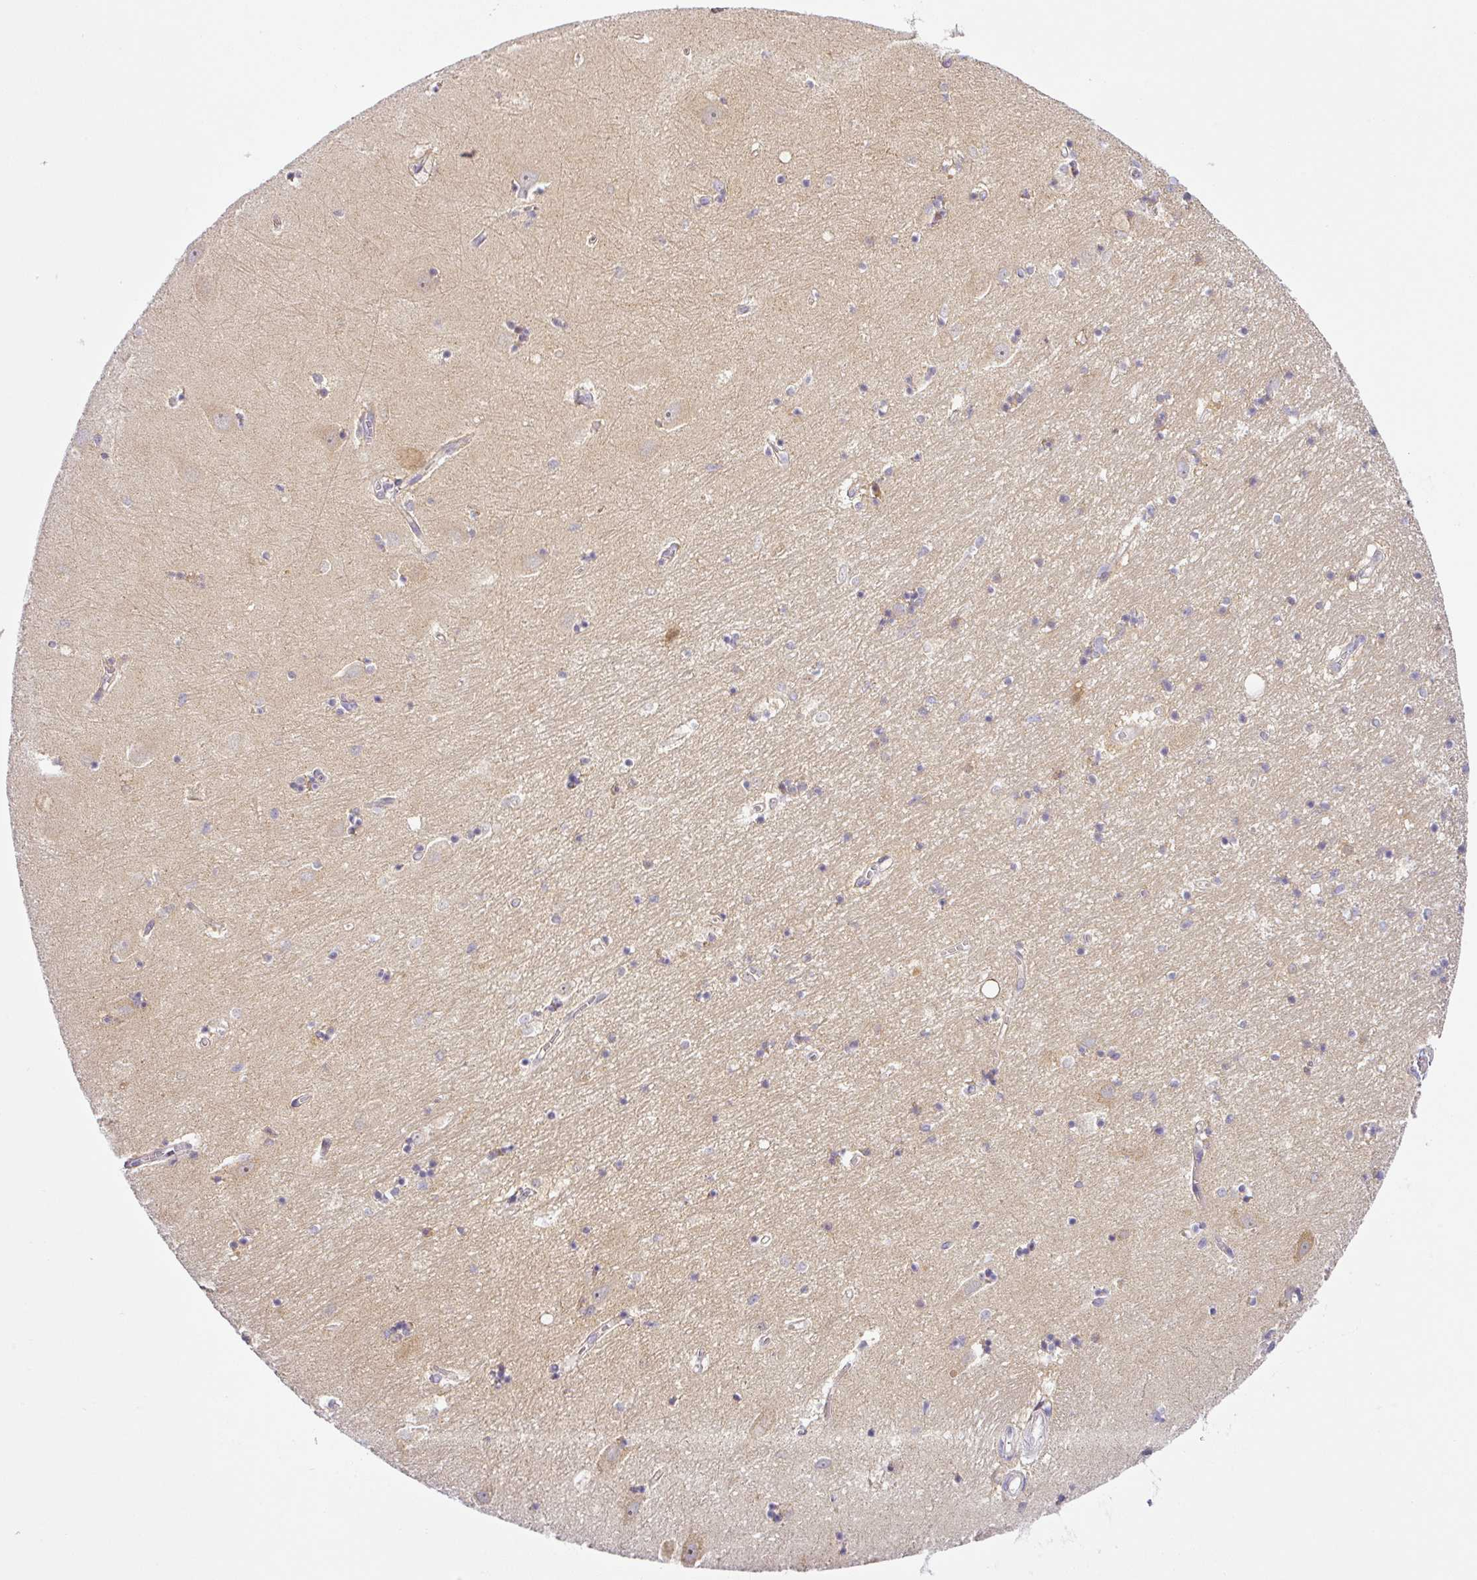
{"staining": {"intensity": "negative", "quantity": "none", "location": "none"}, "tissue": "hippocampus", "cell_type": "Glial cells", "image_type": "normal", "snomed": [{"axis": "morphology", "description": "Normal tissue, NOS"}, {"axis": "topography", "description": "Hippocampus"}], "caption": "Immunohistochemical staining of unremarkable hippocampus exhibits no significant positivity in glial cells.", "gene": "NDUFB2", "patient": {"sex": "female", "age": 64}}